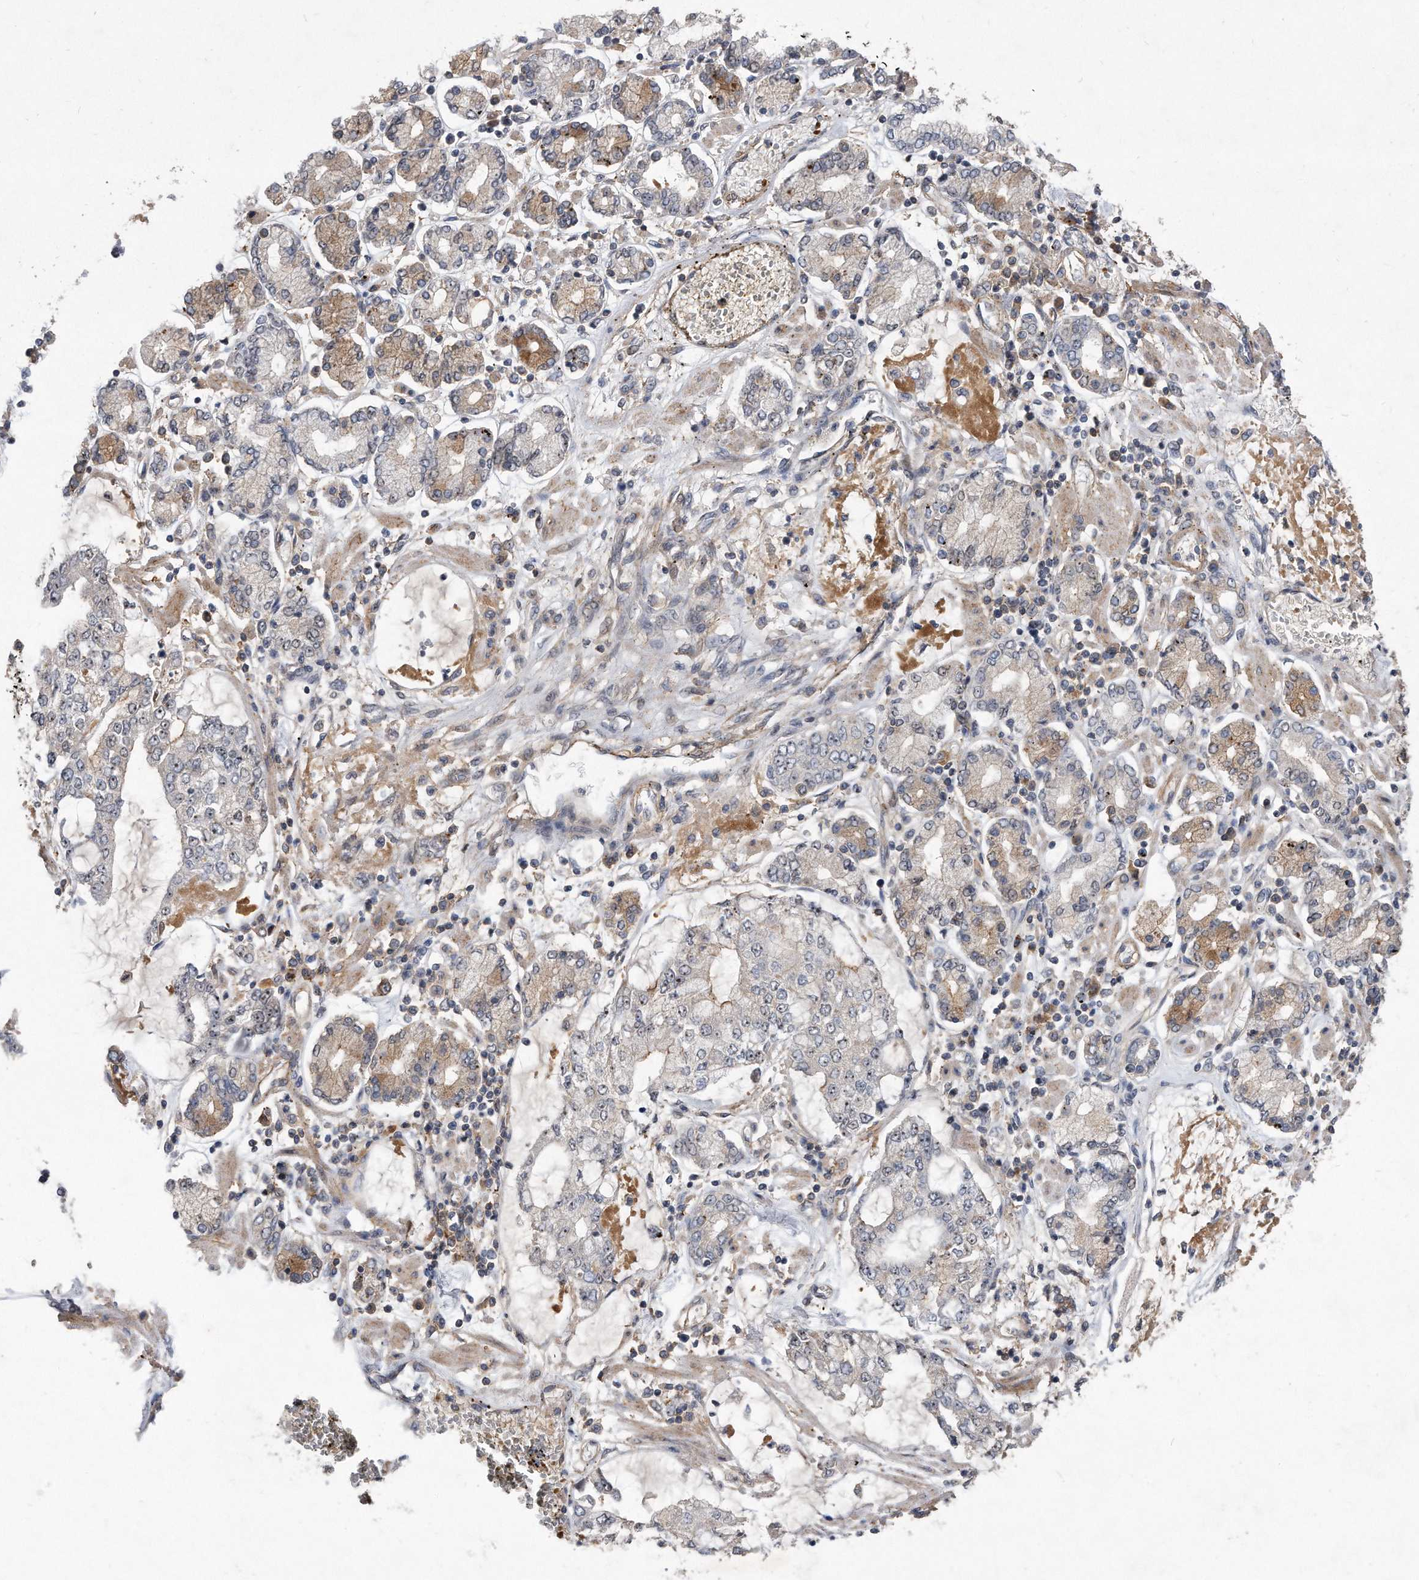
{"staining": {"intensity": "weak", "quantity": "25%-75%", "location": "nuclear"}, "tissue": "stomach cancer", "cell_type": "Tumor cells", "image_type": "cancer", "snomed": [{"axis": "morphology", "description": "Adenocarcinoma, NOS"}, {"axis": "topography", "description": "Stomach"}], "caption": "DAB immunohistochemical staining of human stomach adenocarcinoma displays weak nuclear protein positivity in about 25%-75% of tumor cells. The staining is performed using DAB (3,3'-diaminobenzidine) brown chromogen to label protein expression. The nuclei are counter-stained blue using hematoxylin.", "gene": "PGBD2", "patient": {"sex": "male", "age": 76}}